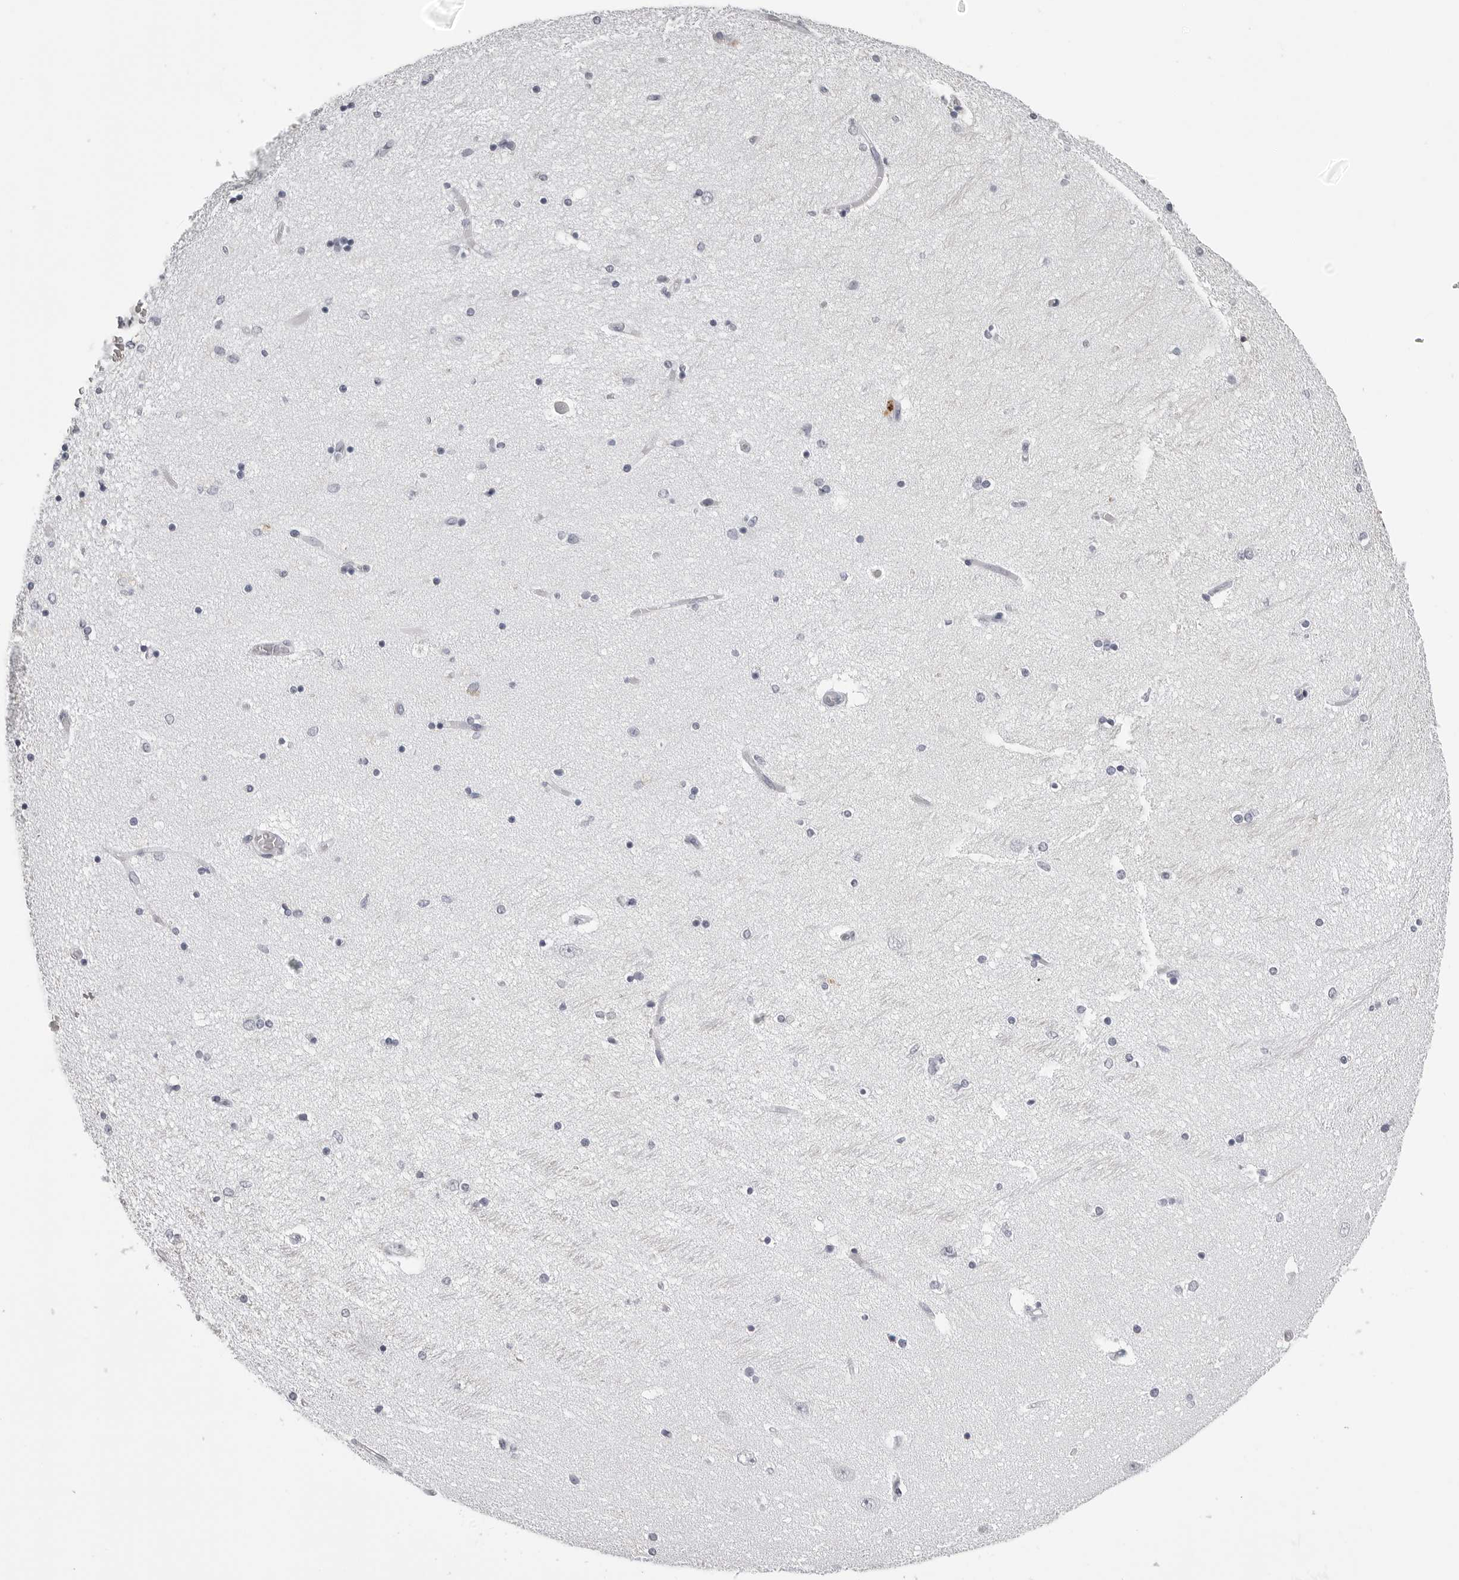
{"staining": {"intensity": "negative", "quantity": "none", "location": "none"}, "tissue": "hippocampus", "cell_type": "Glial cells", "image_type": "normal", "snomed": [{"axis": "morphology", "description": "Normal tissue, NOS"}, {"axis": "topography", "description": "Hippocampus"}], "caption": "This is a image of immunohistochemistry staining of normal hippocampus, which shows no expression in glial cells.", "gene": "BPIFA1", "patient": {"sex": "female", "age": 54}}